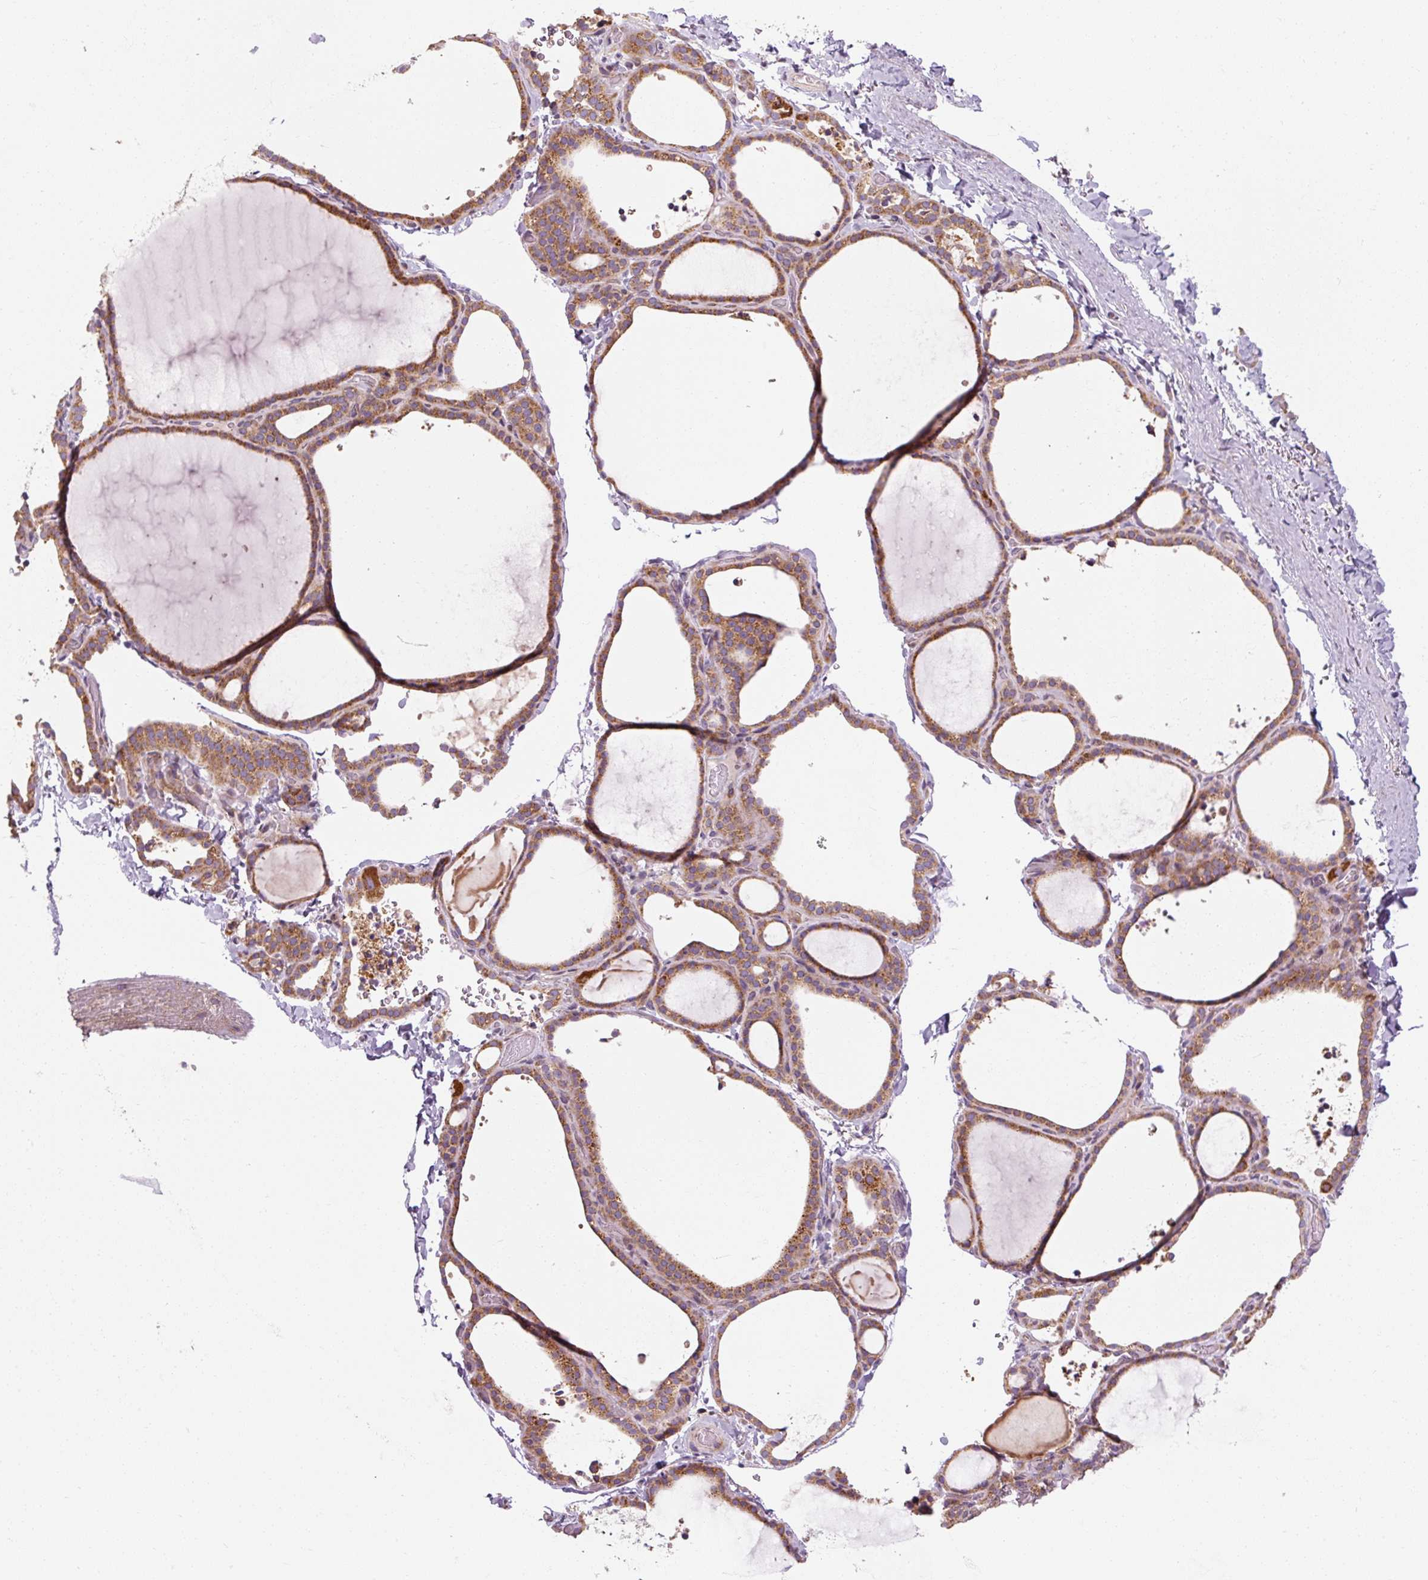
{"staining": {"intensity": "moderate", "quantity": ">75%", "location": "cytoplasmic/membranous"}, "tissue": "thyroid gland", "cell_type": "Glandular cells", "image_type": "normal", "snomed": [{"axis": "morphology", "description": "Normal tissue, NOS"}, {"axis": "topography", "description": "Thyroid gland"}], "caption": "A histopathology image of thyroid gland stained for a protein demonstrates moderate cytoplasmic/membranous brown staining in glandular cells. (brown staining indicates protein expression, while blue staining denotes nuclei).", "gene": "PRSS48", "patient": {"sex": "female", "age": 22}}